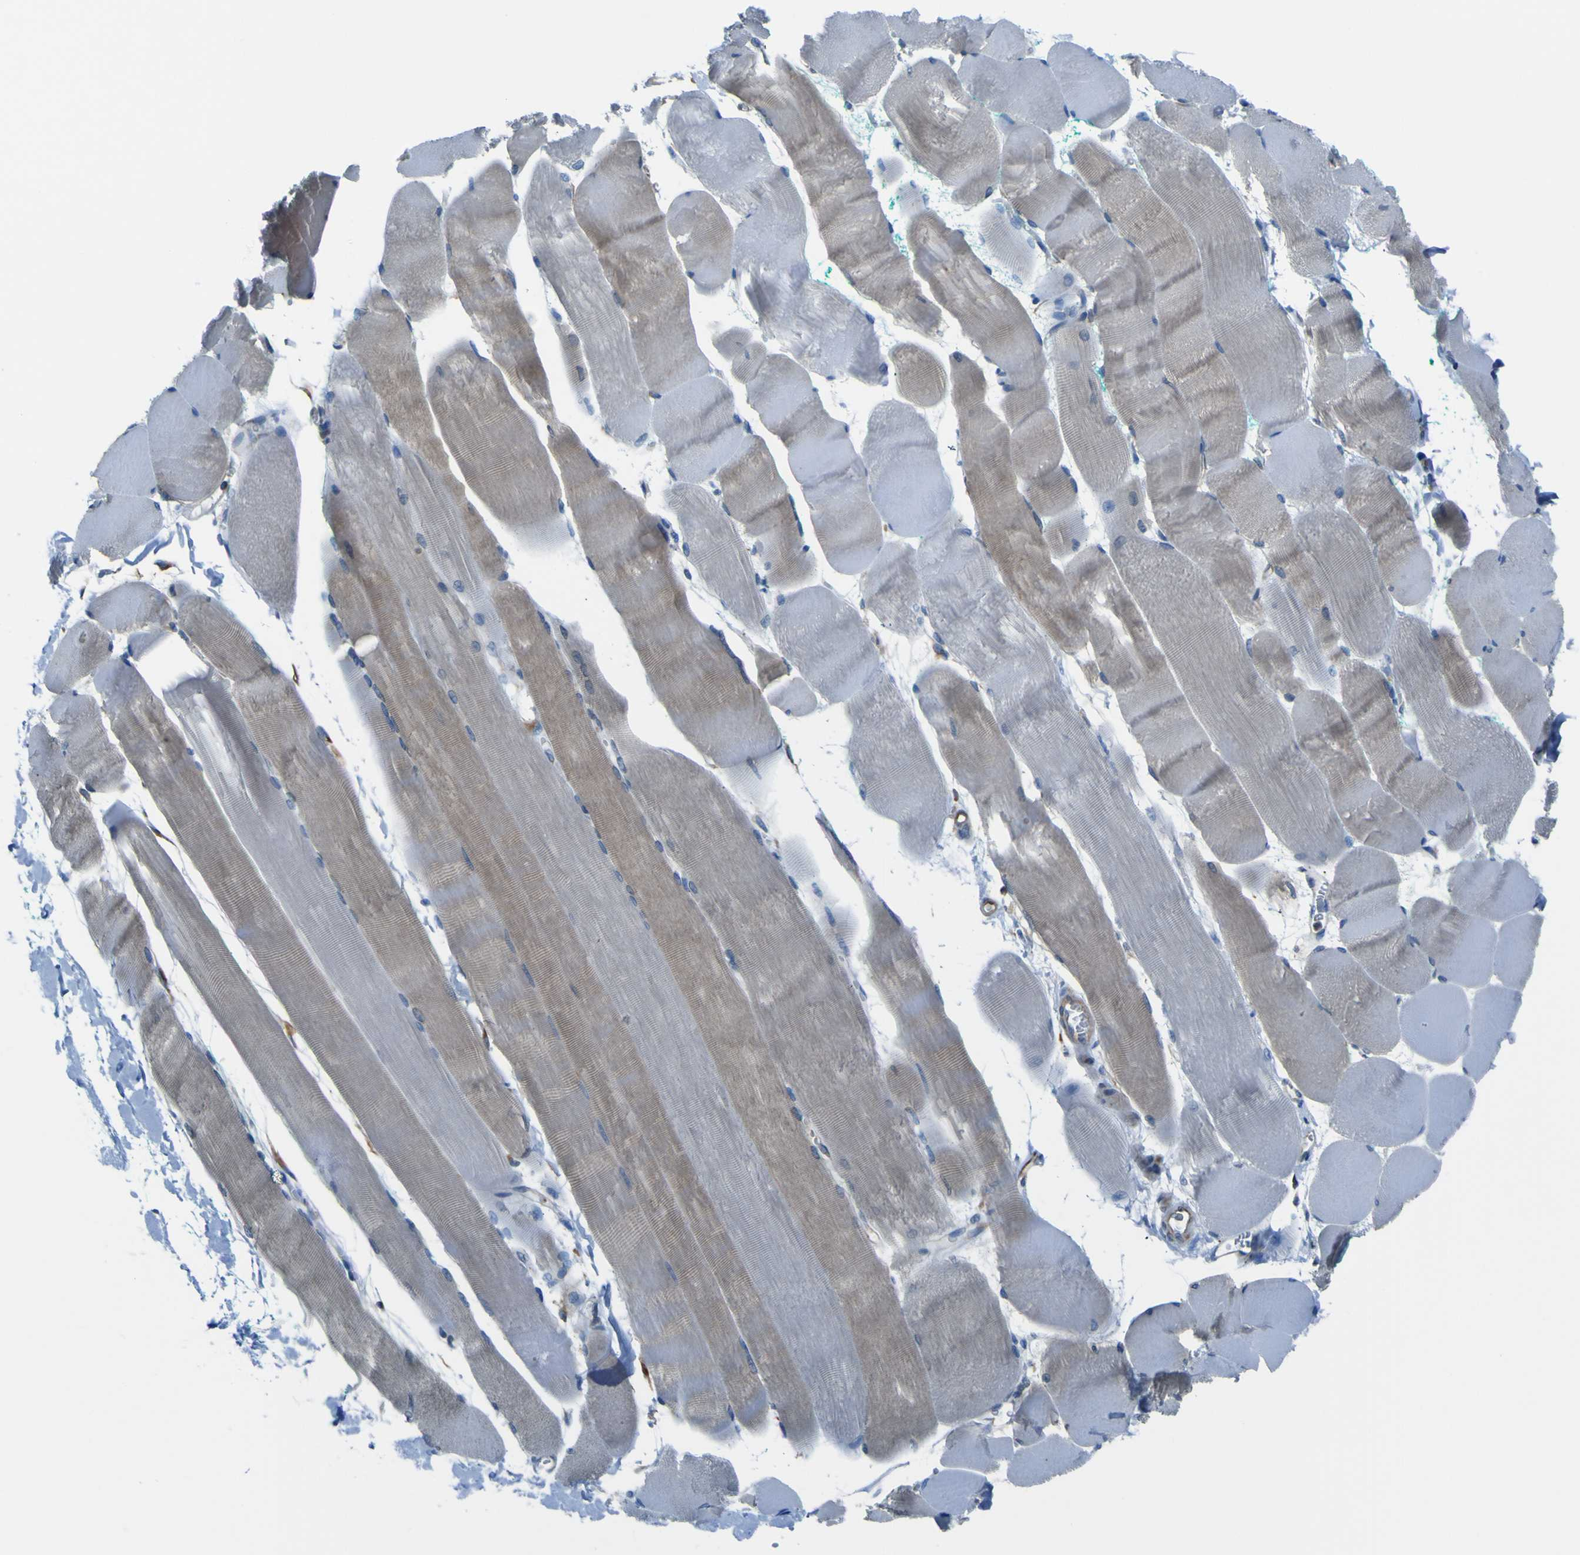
{"staining": {"intensity": "weak", "quantity": "25%-75%", "location": "cytoplasmic/membranous"}, "tissue": "skeletal muscle", "cell_type": "Myocytes", "image_type": "normal", "snomed": [{"axis": "morphology", "description": "Normal tissue, NOS"}, {"axis": "morphology", "description": "Squamous cell carcinoma, NOS"}, {"axis": "topography", "description": "Skeletal muscle"}], "caption": "A high-resolution photomicrograph shows immunohistochemistry (IHC) staining of normal skeletal muscle, which shows weak cytoplasmic/membranous positivity in approximately 25%-75% of myocytes.", "gene": "STIM1", "patient": {"sex": "male", "age": 51}}